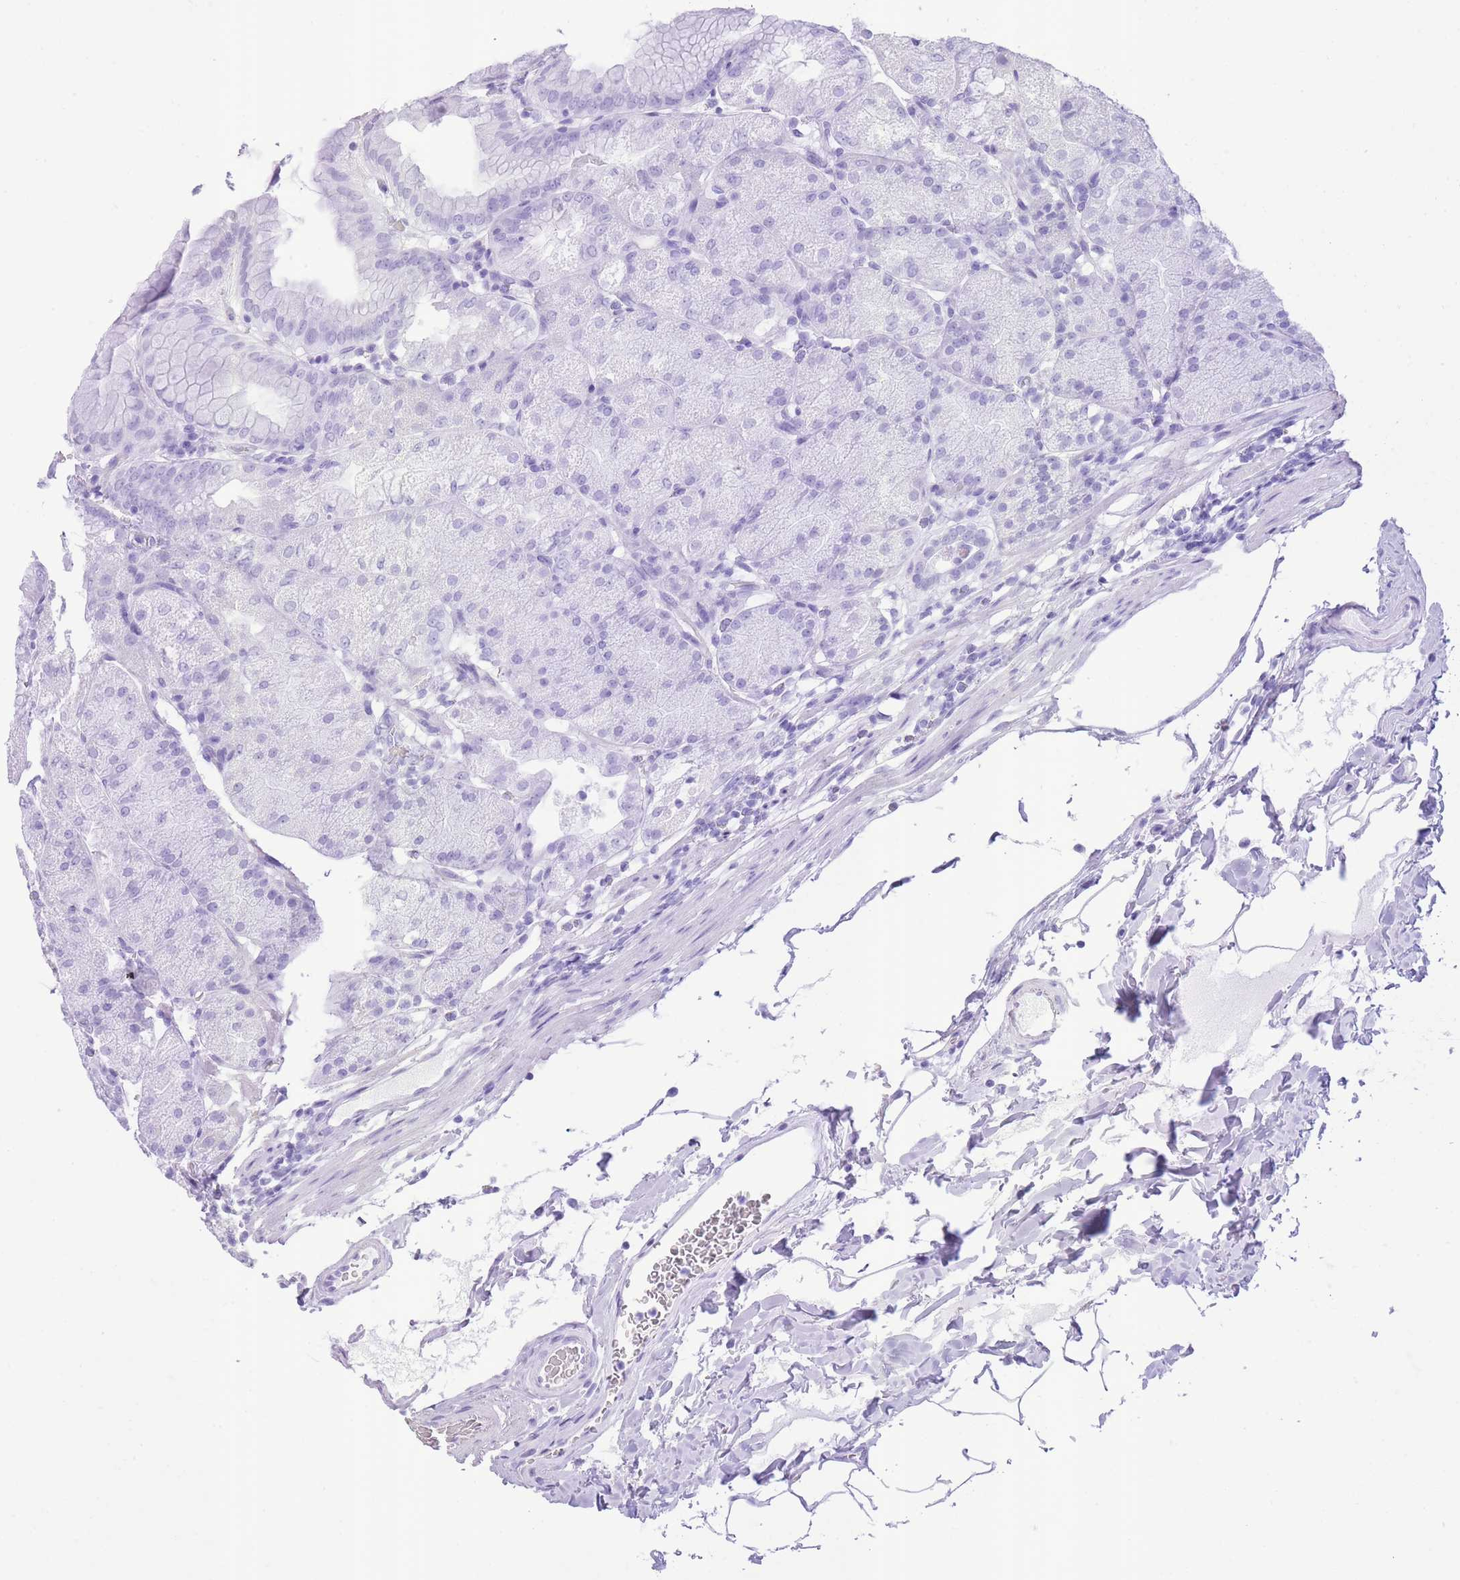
{"staining": {"intensity": "negative", "quantity": "none", "location": "none"}, "tissue": "stomach", "cell_type": "Glandular cells", "image_type": "normal", "snomed": [{"axis": "morphology", "description": "Normal tissue, NOS"}, {"axis": "topography", "description": "Stomach, upper"}, {"axis": "topography", "description": "Stomach, lower"}], "caption": "Immunohistochemical staining of normal human stomach displays no significant expression in glandular cells.", "gene": "SLC4A4", "patient": {"sex": "male", "age": 62}}